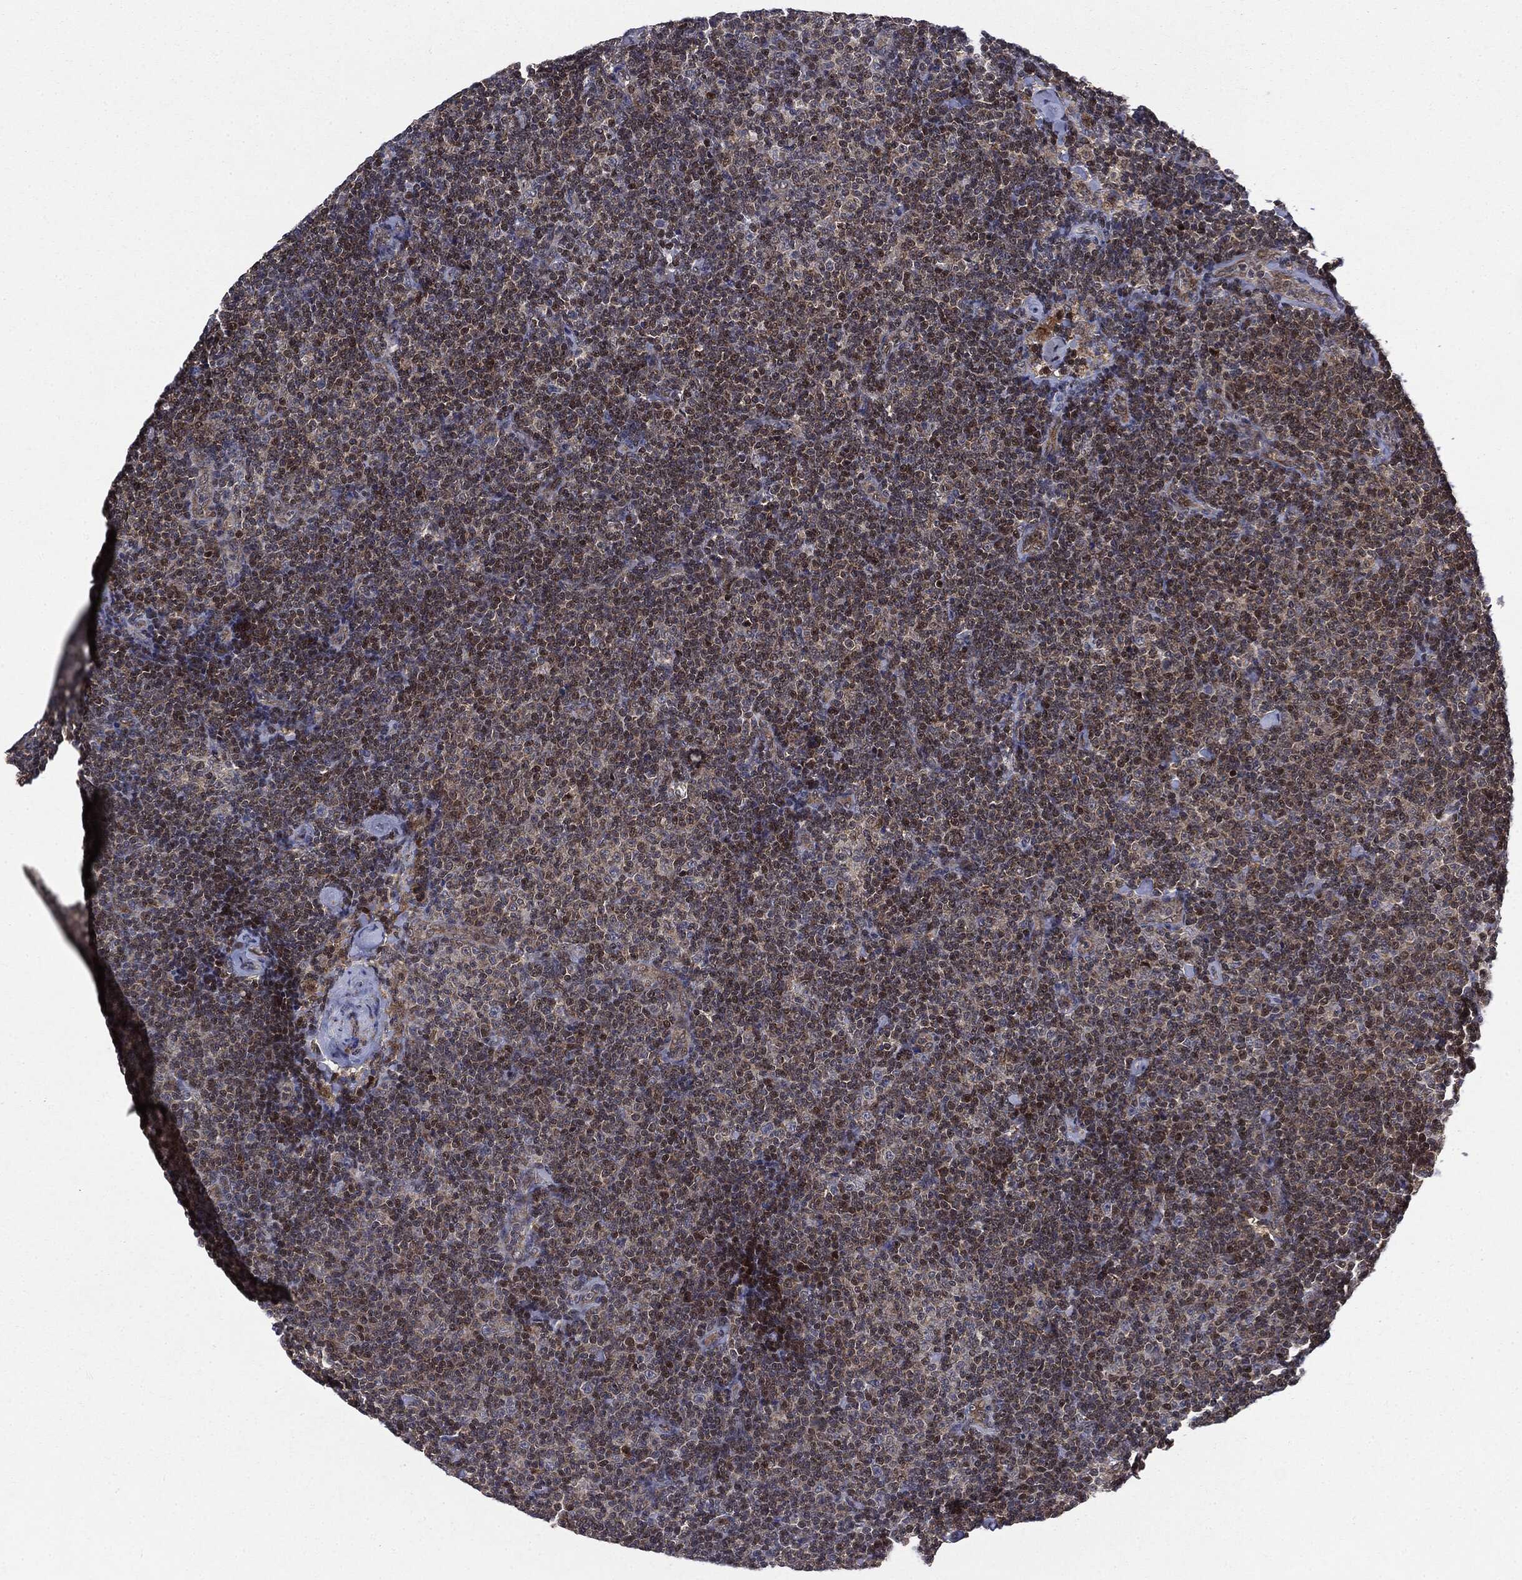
{"staining": {"intensity": "moderate", "quantity": "25%-75%", "location": "cytoplasmic/membranous,nuclear"}, "tissue": "lymphoma", "cell_type": "Tumor cells", "image_type": "cancer", "snomed": [{"axis": "morphology", "description": "Malignant lymphoma, non-Hodgkin's type, Low grade"}, {"axis": "topography", "description": "Lymph node"}], "caption": "This image displays IHC staining of malignant lymphoma, non-Hodgkin's type (low-grade), with medium moderate cytoplasmic/membranous and nuclear positivity in about 25%-75% of tumor cells.", "gene": "PTPA", "patient": {"sex": "male", "age": 81}}